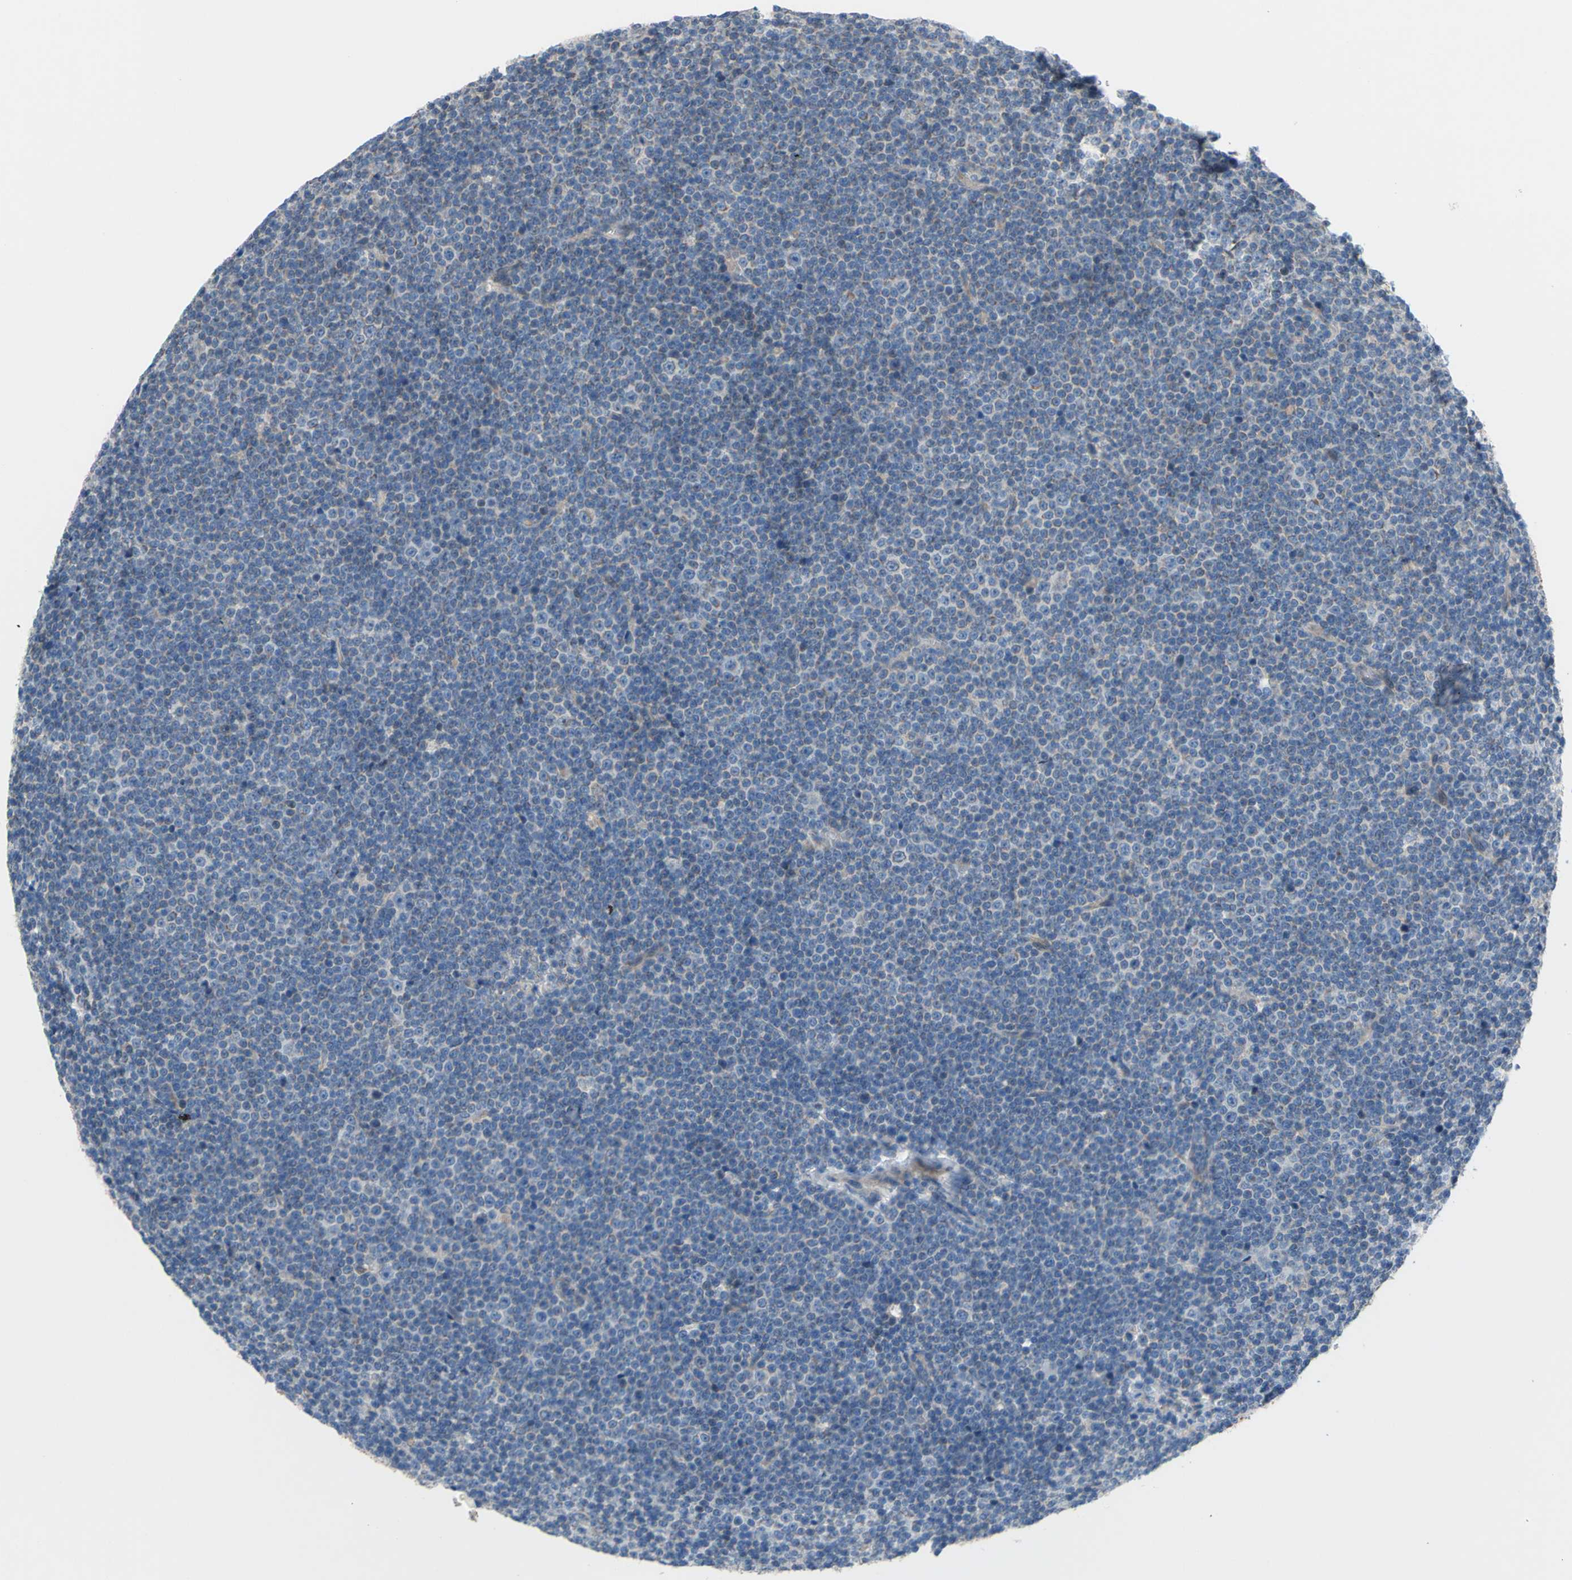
{"staining": {"intensity": "weak", "quantity": "<25%", "location": "cytoplasmic/membranous"}, "tissue": "lymphoma", "cell_type": "Tumor cells", "image_type": "cancer", "snomed": [{"axis": "morphology", "description": "Malignant lymphoma, non-Hodgkin's type, Low grade"}, {"axis": "topography", "description": "Lymph node"}], "caption": "The histopathology image shows no significant positivity in tumor cells of lymphoma.", "gene": "GRAMD2B", "patient": {"sex": "female", "age": 67}}